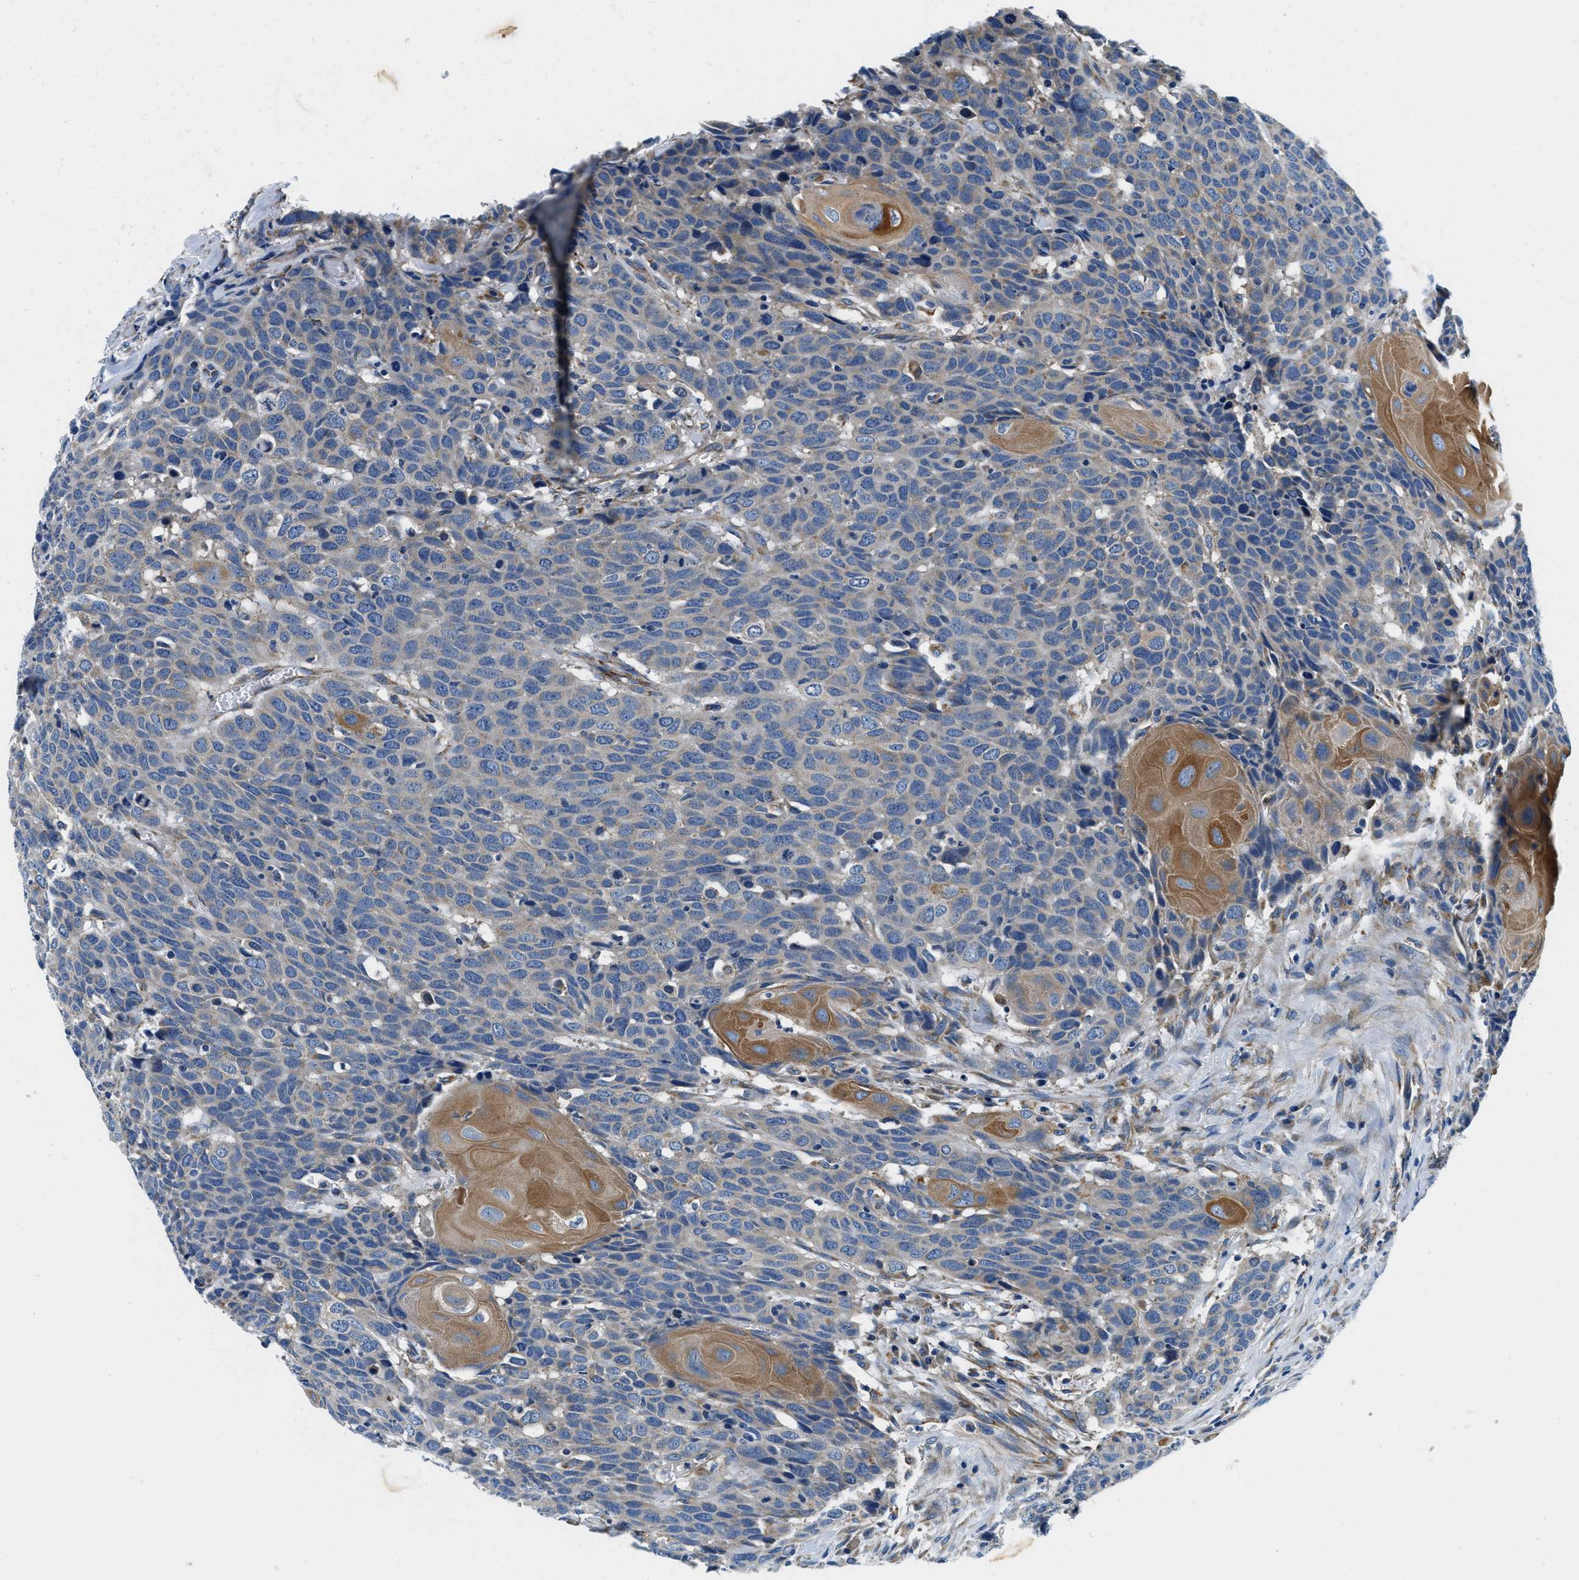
{"staining": {"intensity": "moderate", "quantity": "<25%", "location": "cytoplasmic/membranous"}, "tissue": "head and neck cancer", "cell_type": "Tumor cells", "image_type": "cancer", "snomed": [{"axis": "morphology", "description": "Squamous cell carcinoma, NOS"}, {"axis": "topography", "description": "Head-Neck"}], "caption": "Protein expression analysis of human squamous cell carcinoma (head and neck) reveals moderate cytoplasmic/membranous positivity in about <25% of tumor cells.", "gene": "SAMD4B", "patient": {"sex": "male", "age": 66}}